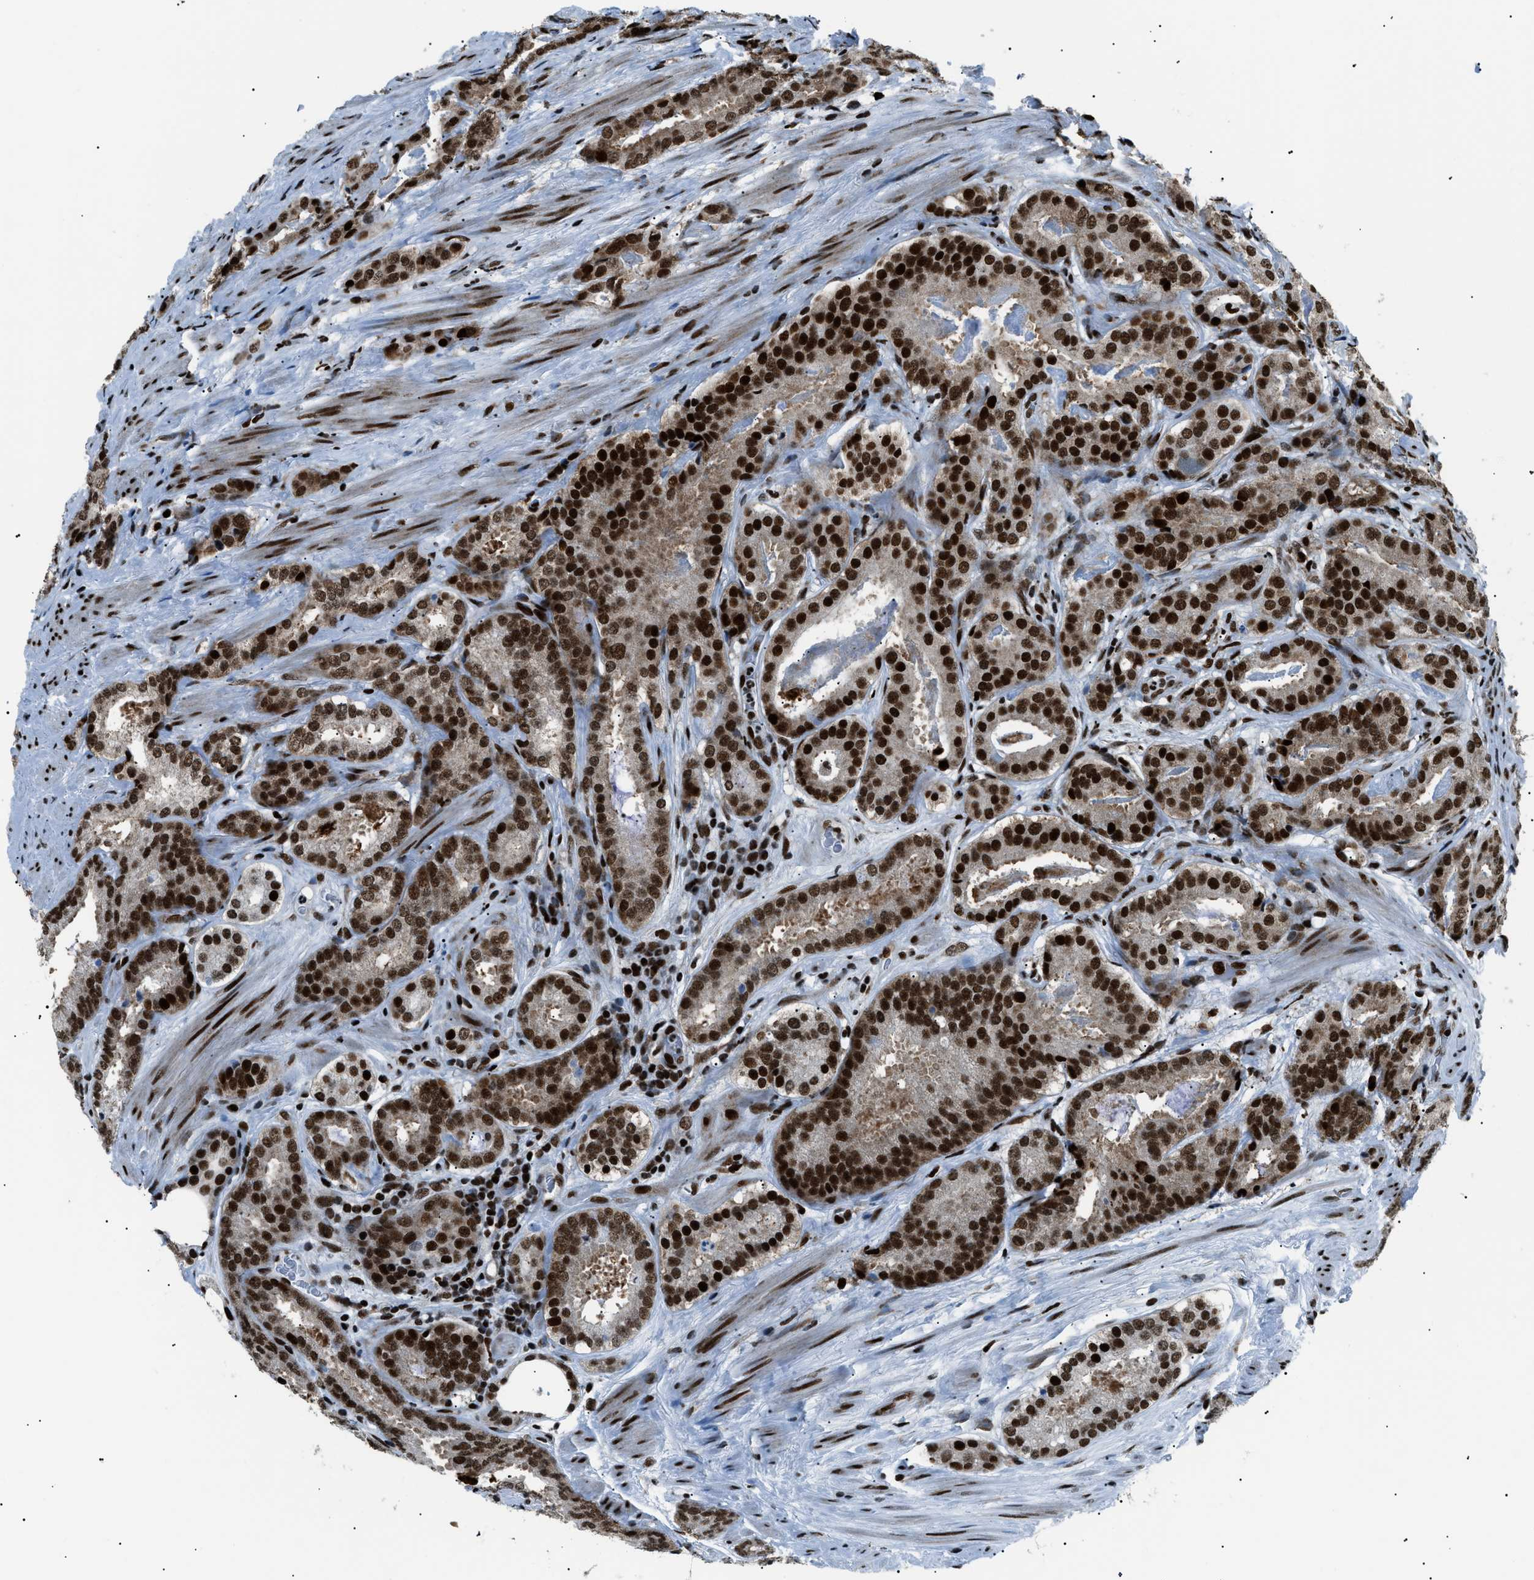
{"staining": {"intensity": "strong", "quantity": ">75%", "location": "nuclear"}, "tissue": "prostate cancer", "cell_type": "Tumor cells", "image_type": "cancer", "snomed": [{"axis": "morphology", "description": "Adenocarcinoma, Low grade"}, {"axis": "topography", "description": "Prostate"}], "caption": "Human prostate low-grade adenocarcinoma stained for a protein (brown) reveals strong nuclear positive expression in approximately >75% of tumor cells.", "gene": "HNRNPK", "patient": {"sex": "male", "age": 69}}